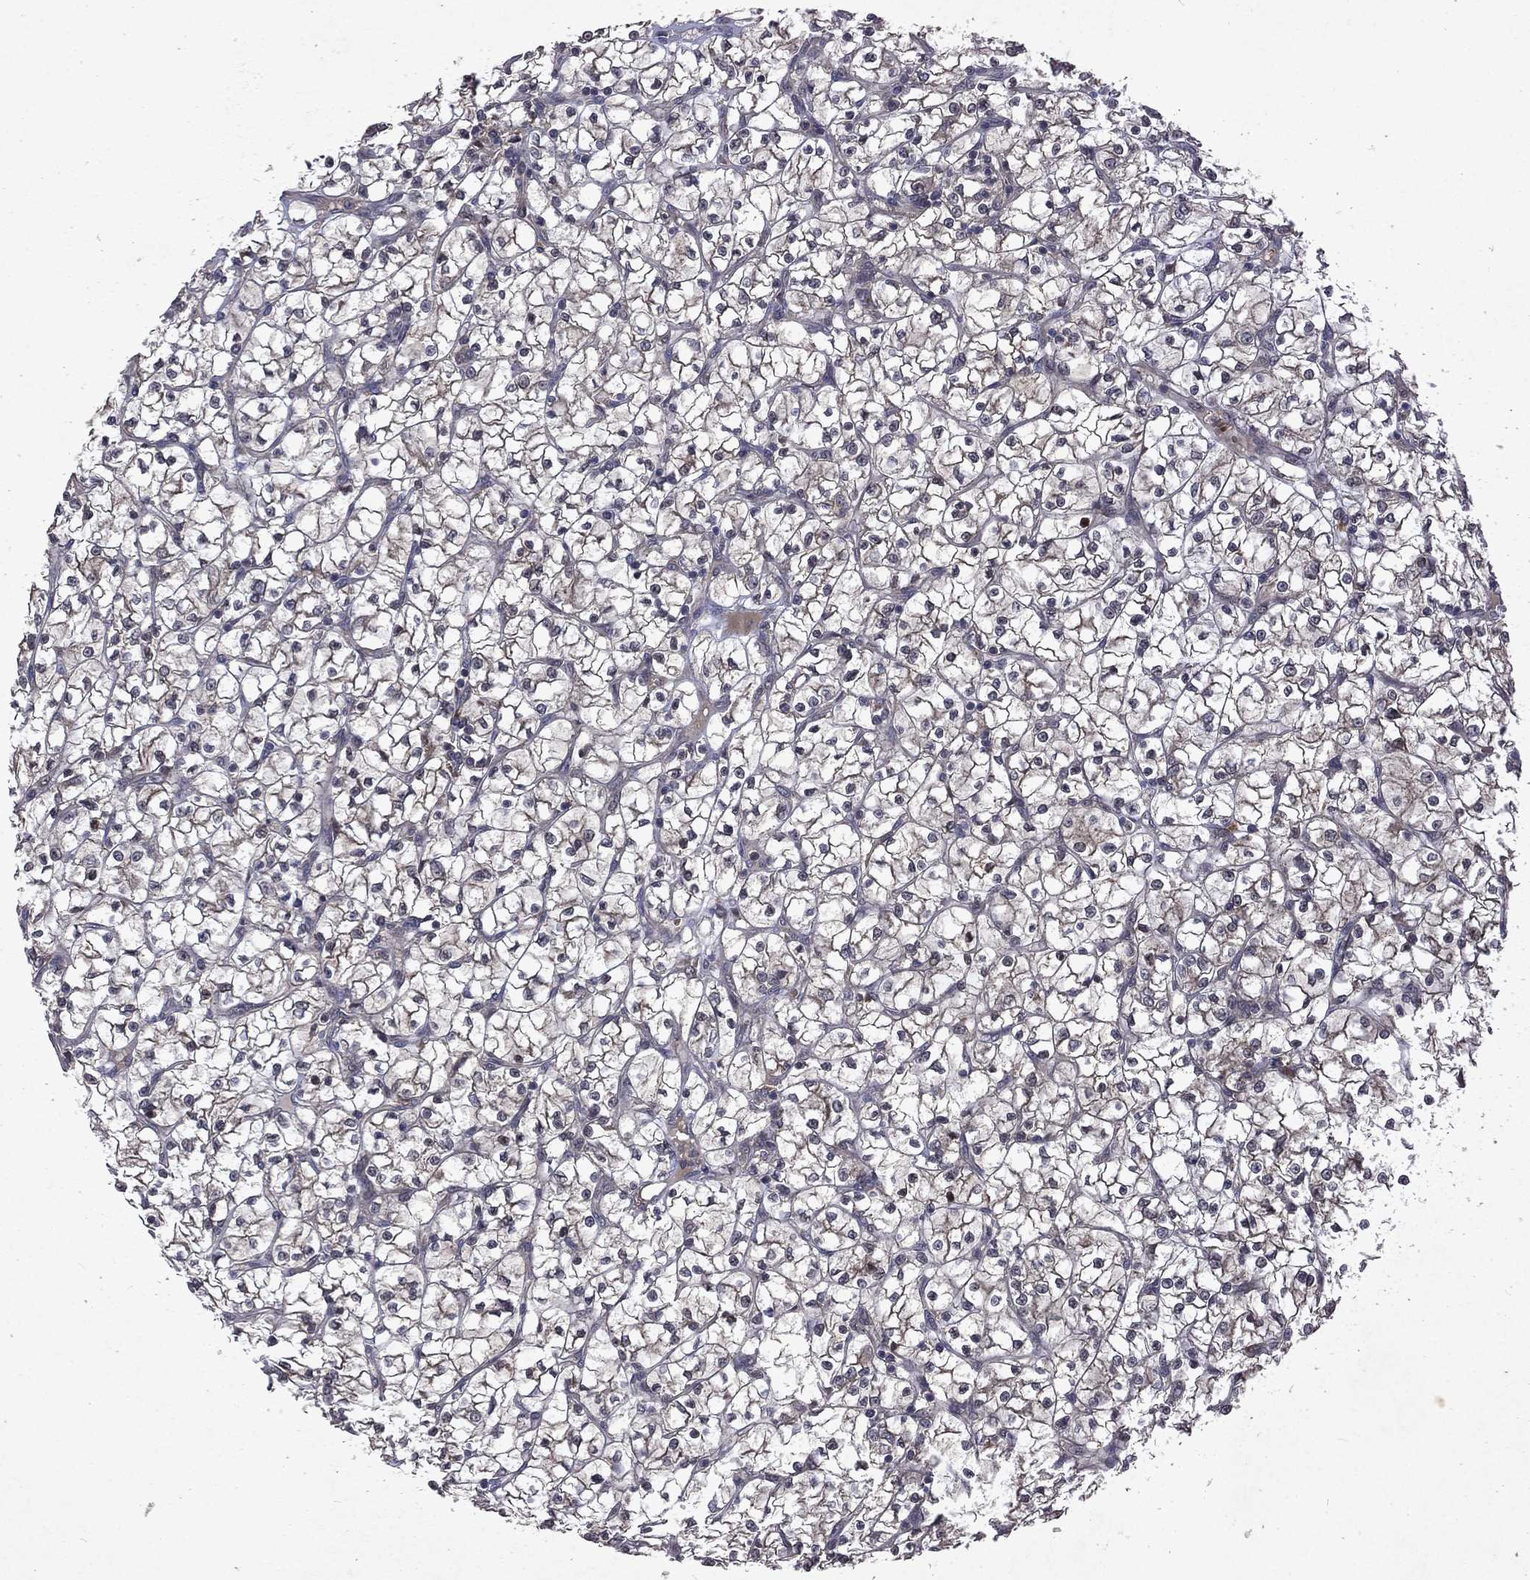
{"staining": {"intensity": "weak", "quantity": "<25%", "location": "cytoplasmic/membranous"}, "tissue": "renal cancer", "cell_type": "Tumor cells", "image_type": "cancer", "snomed": [{"axis": "morphology", "description": "Adenocarcinoma, NOS"}, {"axis": "topography", "description": "Kidney"}], "caption": "Immunohistochemical staining of human renal adenocarcinoma demonstrates no significant staining in tumor cells.", "gene": "MTAP", "patient": {"sex": "female", "age": 64}}